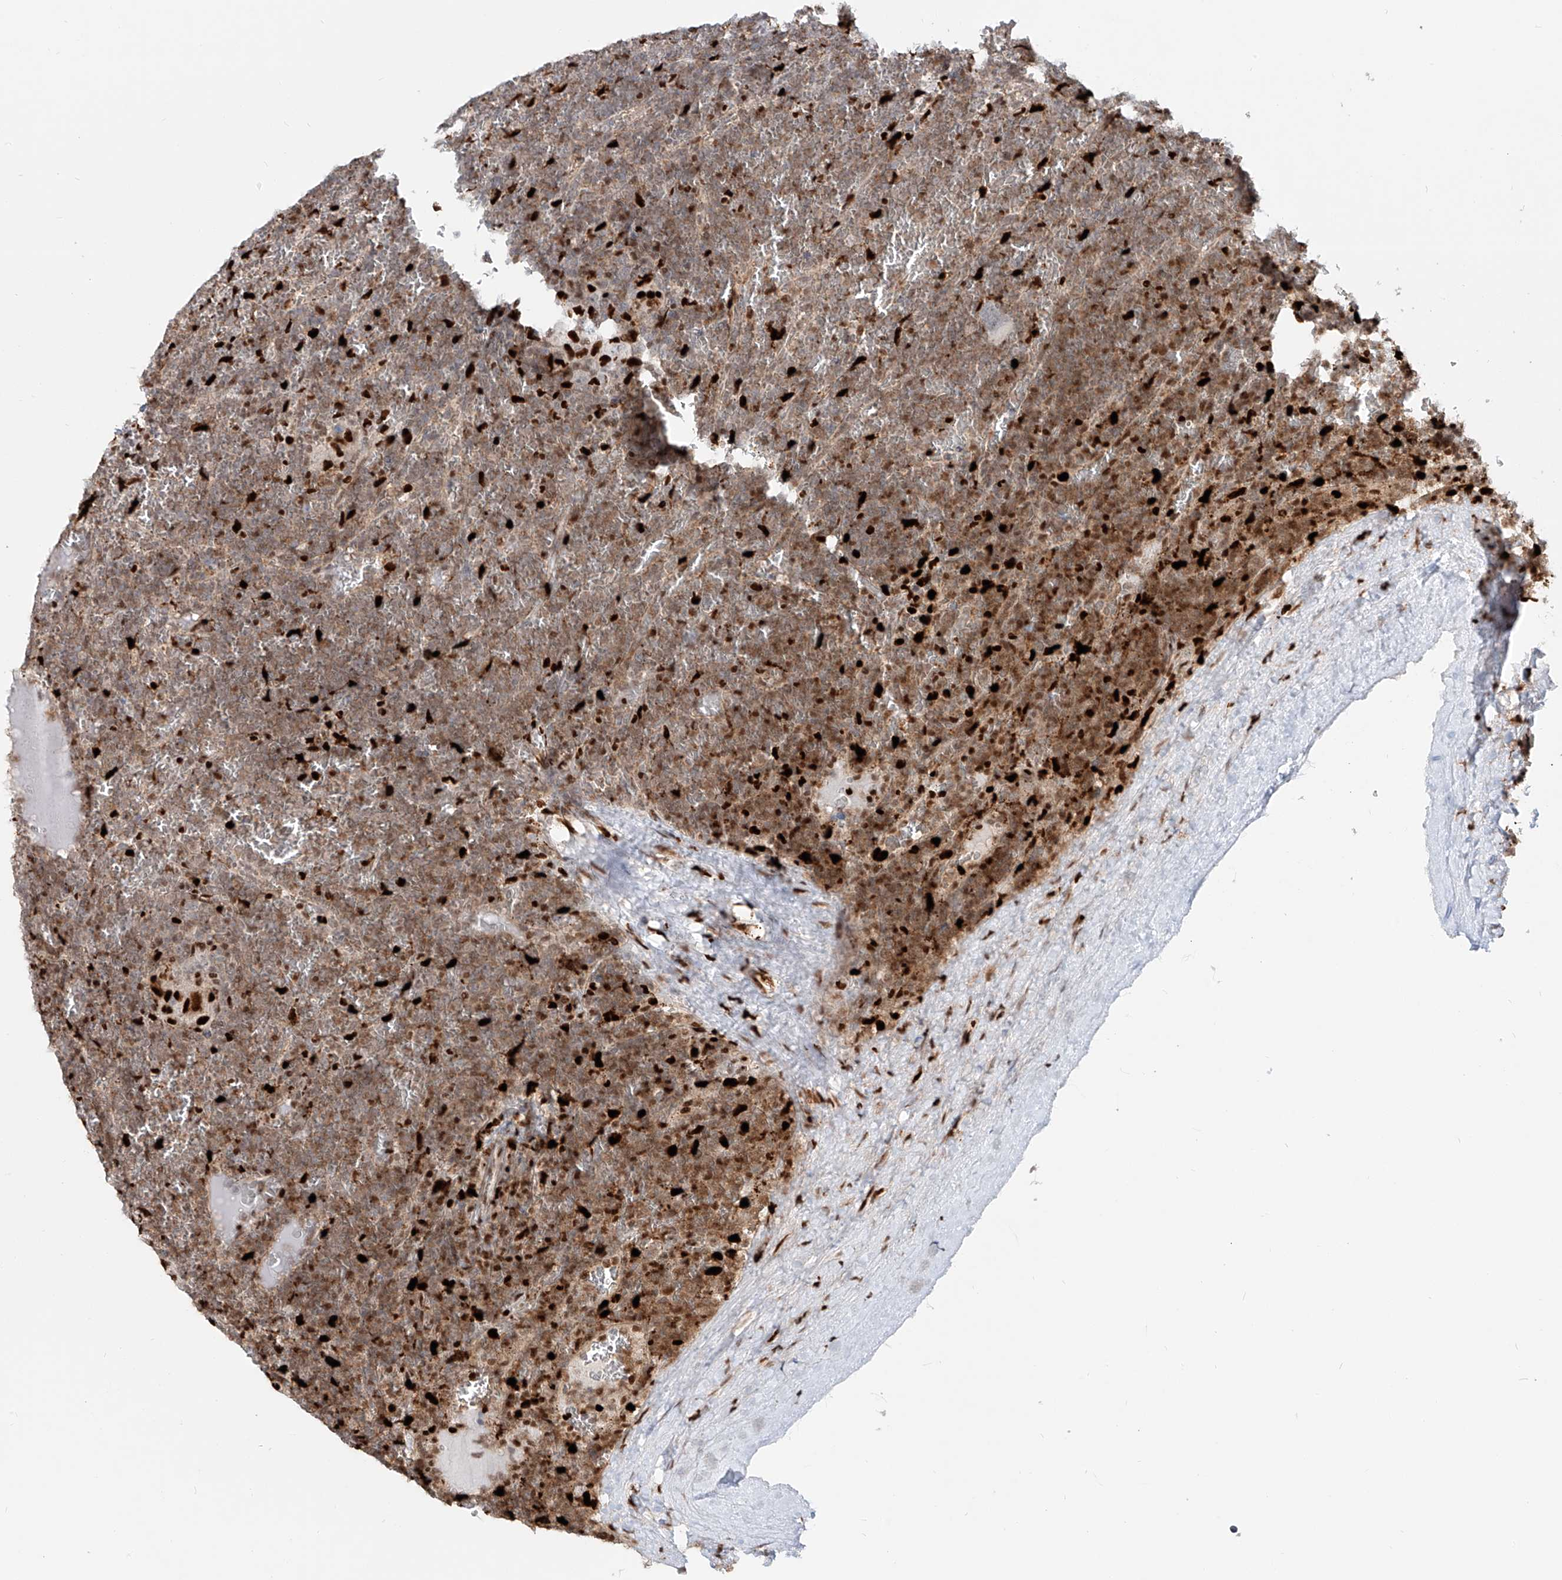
{"staining": {"intensity": "weak", "quantity": ">75%", "location": "nuclear"}, "tissue": "lymphoma", "cell_type": "Tumor cells", "image_type": "cancer", "snomed": [{"axis": "morphology", "description": "Malignant lymphoma, non-Hodgkin's type, Low grade"}, {"axis": "topography", "description": "Spleen"}], "caption": "Protein expression analysis of human low-grade malignant lymphoma, non-Hodgkin's type reveals weak nuclear staining in about >75% of tumor cells.", "gene": "DZIP1L", "patient": {"sex": "female", "age": 19}}